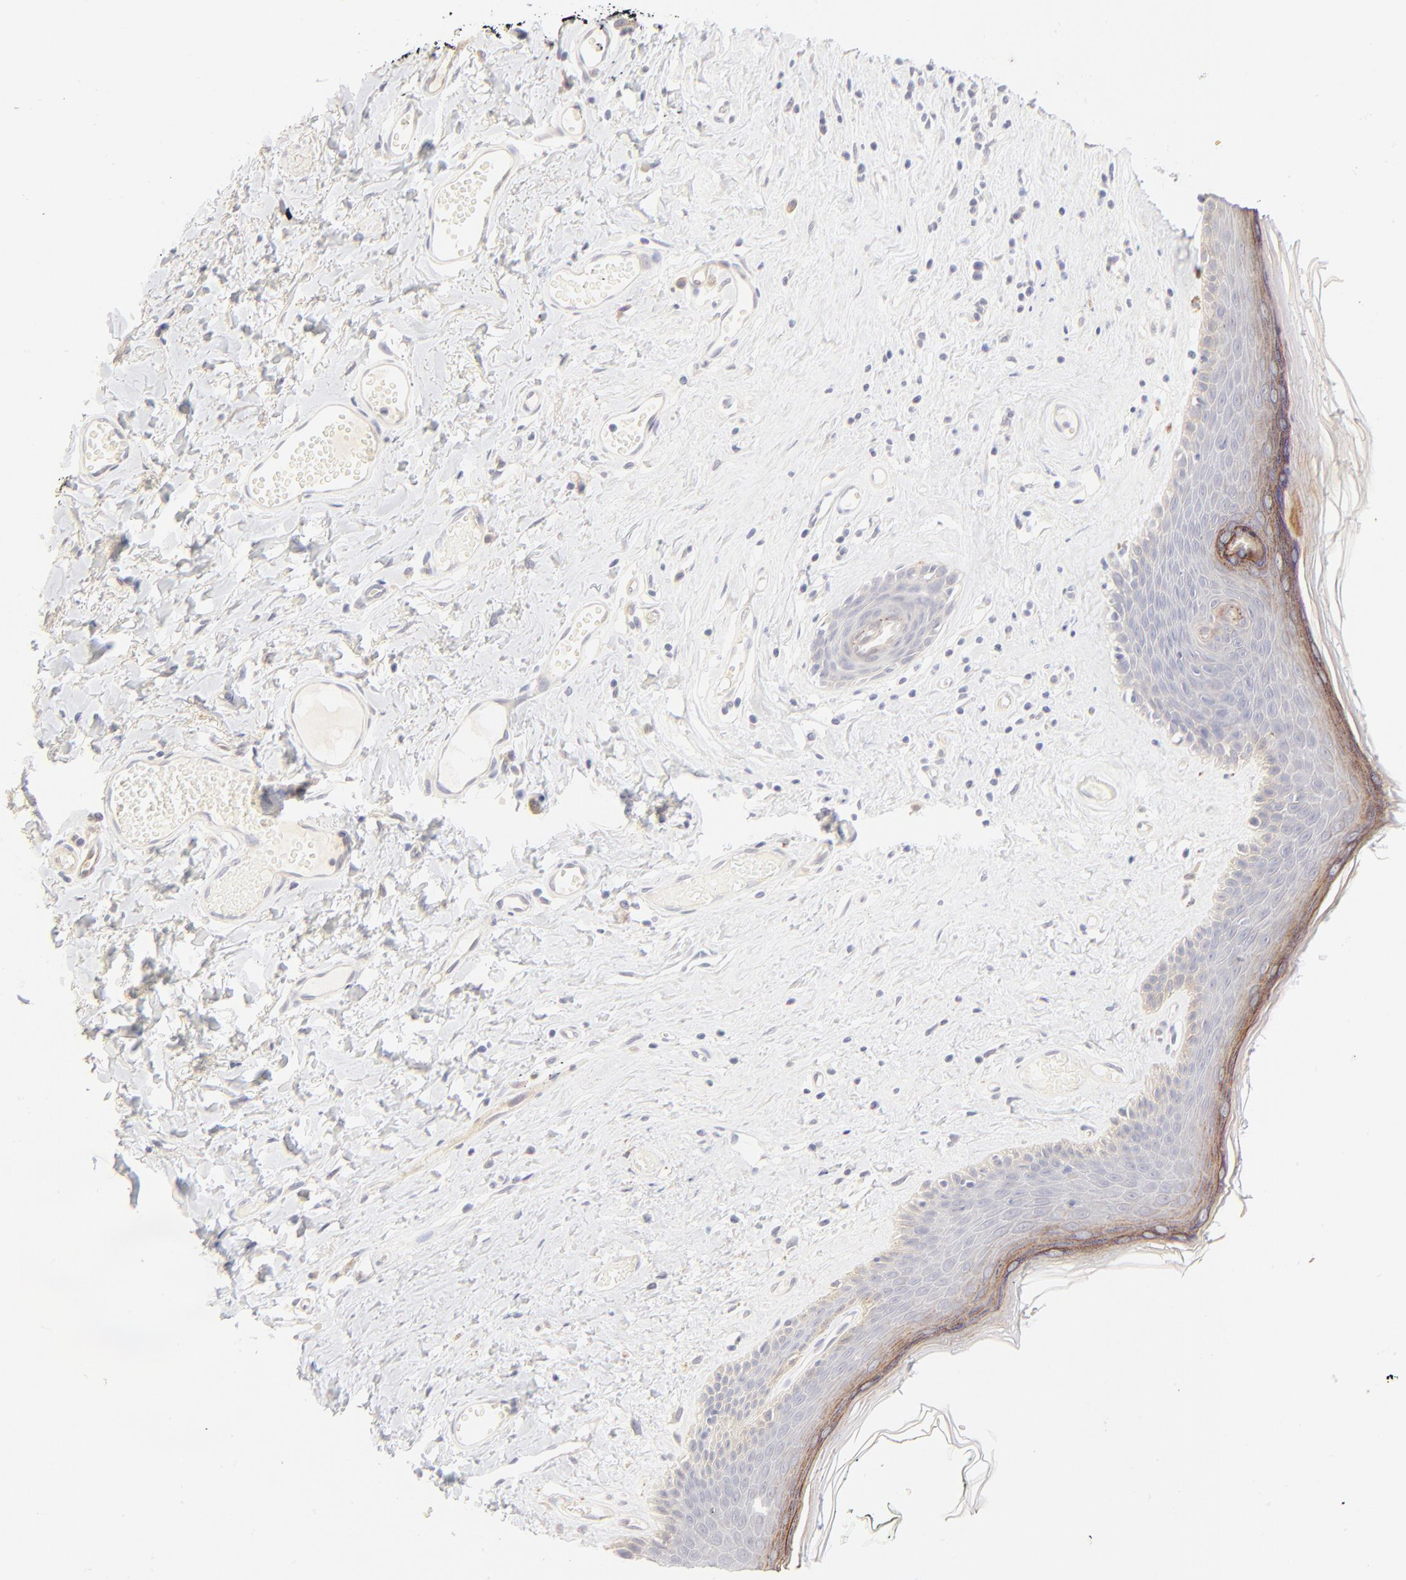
{"staining": {"intensity": "moderate", "quantity": "<25%", "location": "cytoplasmic/membranous"}, "tissue": "skin", "cell_type": "Epidermal cells", "image_type": "normal", "snomed": [{"axis": "morphology", "description": "Normal tissue, NOS"}, {"axis": "morphology", "description": "Inflammation, NOS"}, {"axis": "topography", "description": "Vulva"}], "caption": "This photomicrograph reveals immunohistochemistry staining of benign skin, with low moderate cytoplasmic/membranous positivity in approximately <25% of epidermal cells.", "gene": "NKX2", "patient": {"sex": "female", "age": 84}}